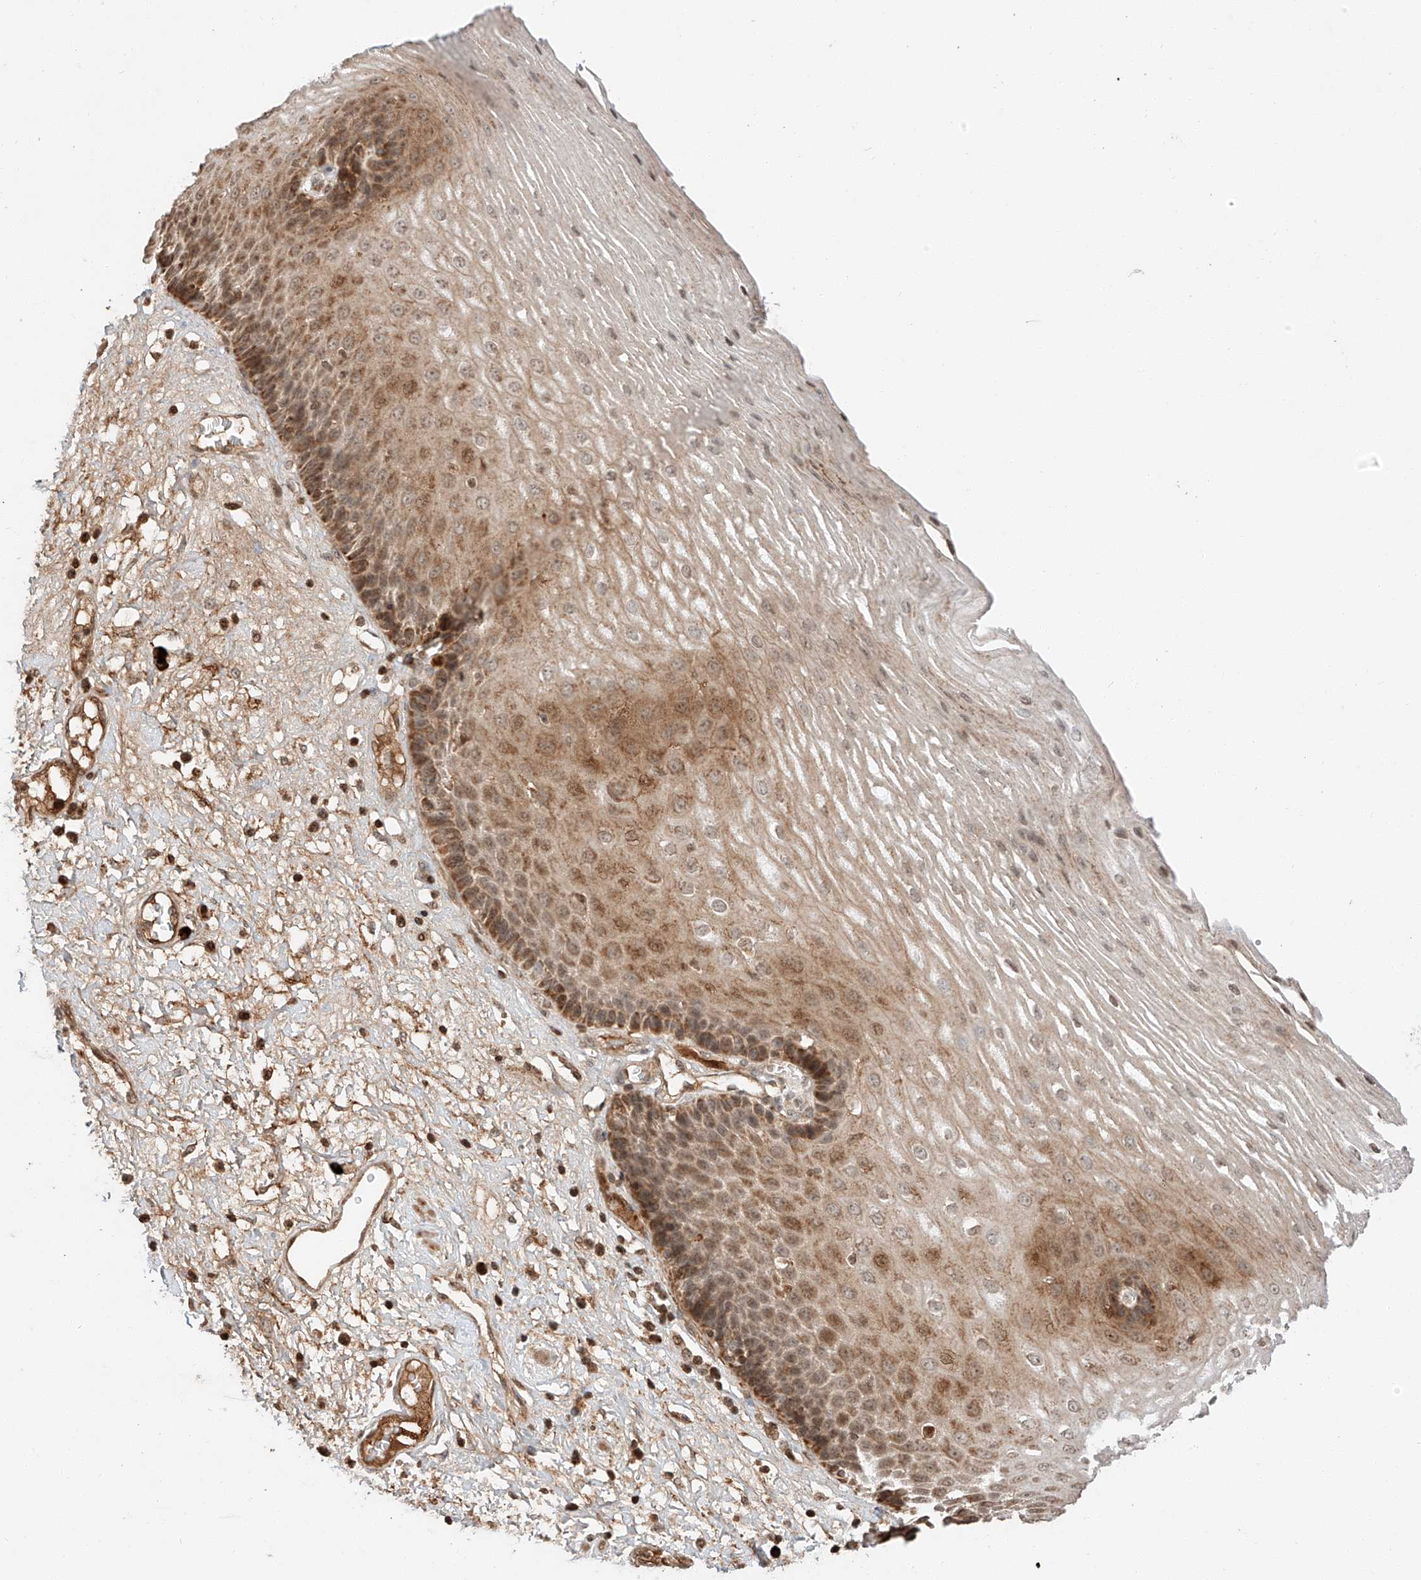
{"staining": {"intensity": "moderate", "quantity": "25%-75%", "location": "cytoplasmic/membranous,nuclear"}, "tissue": "esophagus", "cell_type": "Squamous epithelial cells", "image_type": "normal", "snomed": [{"axis": "morphology", "description": "Normal tissue, NOS"}, {"axis": "morphology", "description": "Adenocarcinoma, NOS"}, {"axis": "topography", "description": "Esophagus"}], "caption": "About 25%-75% of squamous epithelial cells in benign esophagus demonstrate moderate cytoplasmic/membranous,nuclear protein staining as visualized by brown immunohistochemical staining.", "gene": "ARHGAP33", "patient": {"sex": "male", "age": 62}}